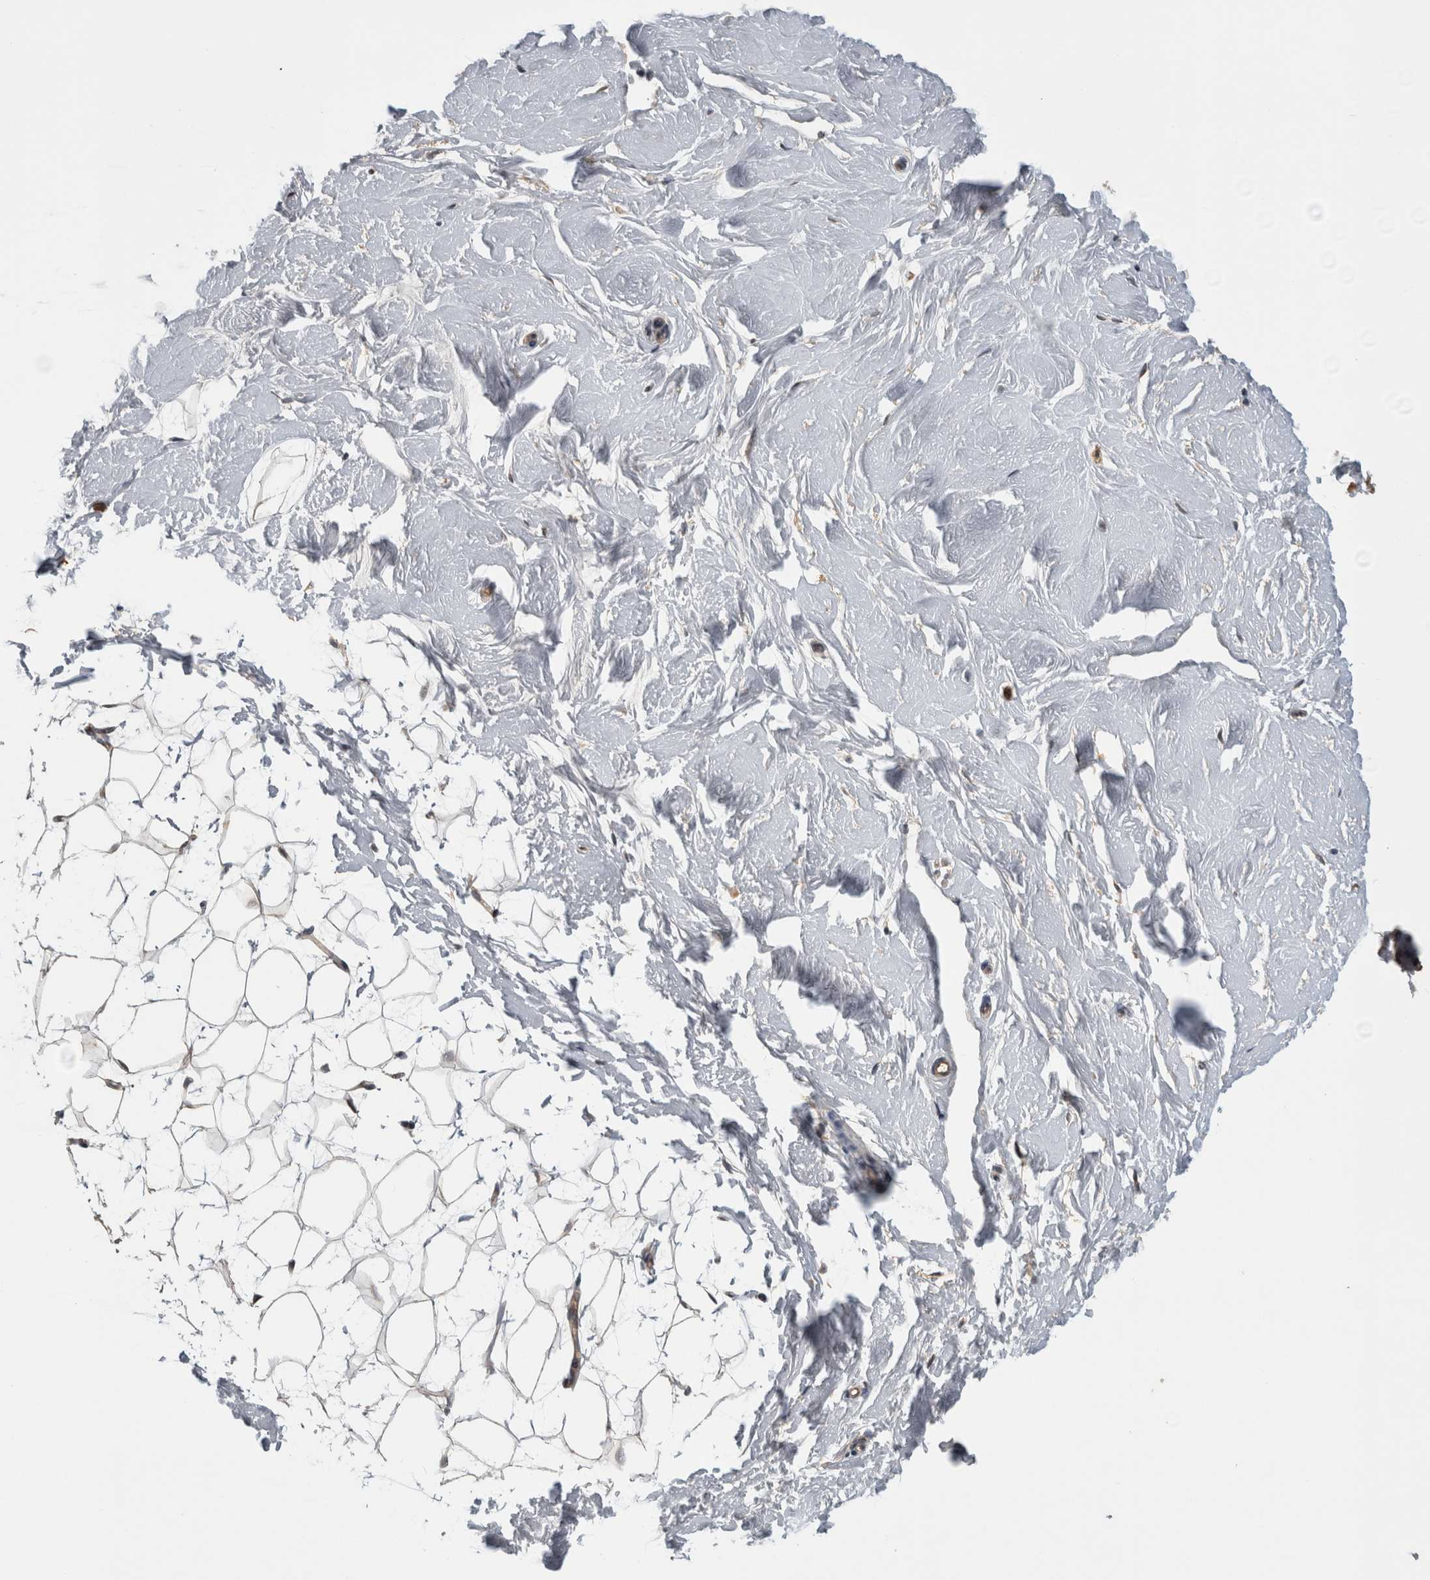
{"staining": {"intensity": "moderate", "quantity": "<25%", "location": "cytoplasmic/membranous"}, "tissue": "breast", "cell_type": "Adipocytes", "image_type": "normal", "snomed": [{"axis": "morphology", "description": "Normal tissue, NOS"}, {"axis": "topography", "description": "Breast"}], "caption": "Immunohistochemistry (IHC) of benign breast exhibits low levels of moderate cytoplasmic/membranous expression in about <25% of adipocytes. Using DAB (3,3'-diaminobenzidine) (brown) and hematoxylin (blue) stains, captured at high magnification using brightfield microscopy.", "gene": "TRMT61B", "patient": {"sex": "female", "age": 23}}